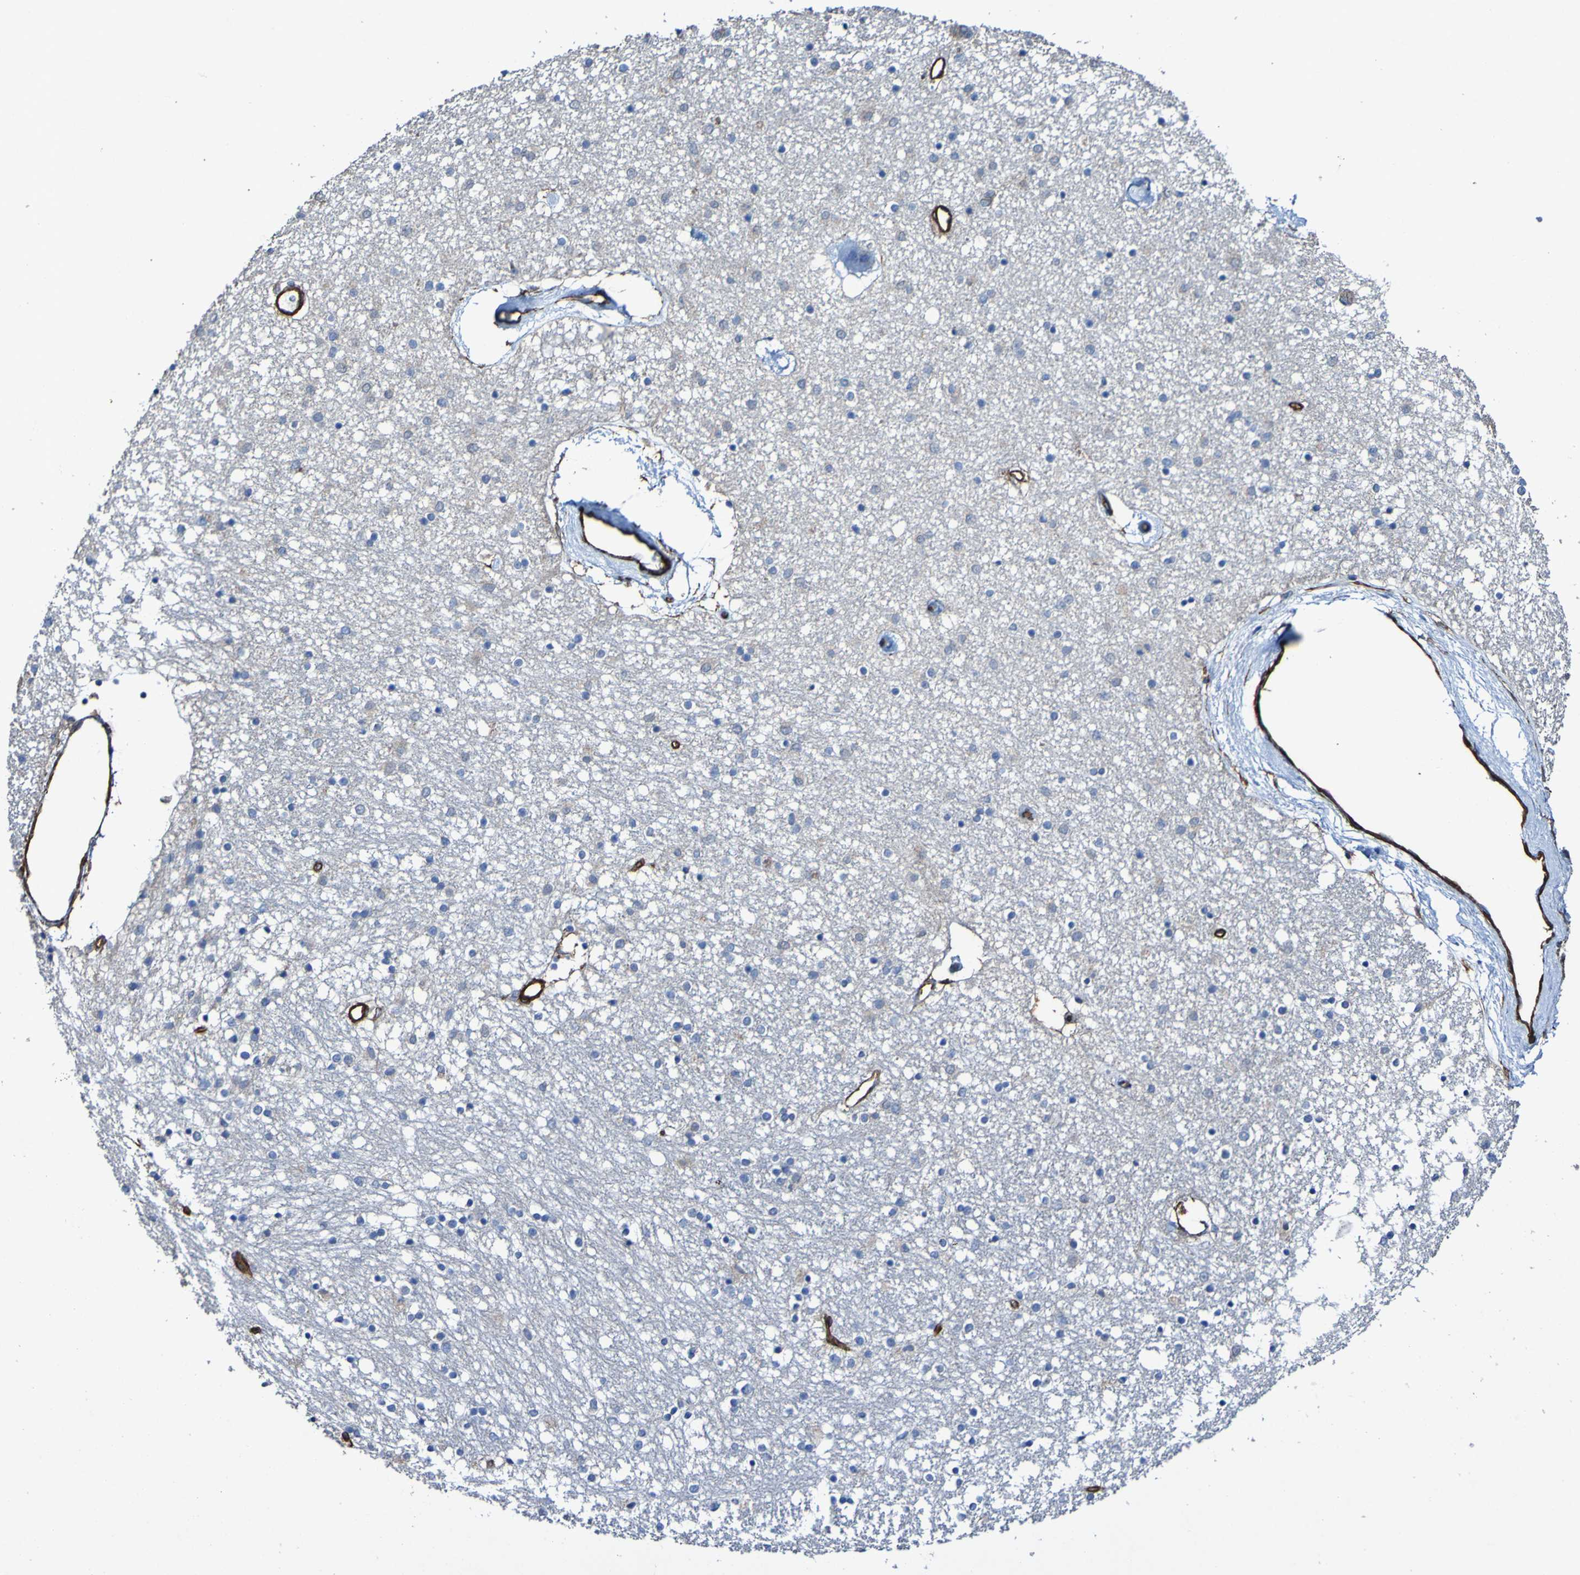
{"staining": {"intensity": "weak", "quantity": "<25%", "location": "cytoplasmic/membranous"}, "tissue": "caudate", "cell_type": "Glial cells", "image_type": "normal", "snomed": [{"axis": "morphology", "description": "Normal tissue, NOS"}, {"axis": "topography", "description": "Lateral ventricle wall"}], "caption": "Caudate stained for a protein using IHC displays no positivity glial cells.", "gene": "ELMOD3", "patient": {"sex": "female", "age": 54}}